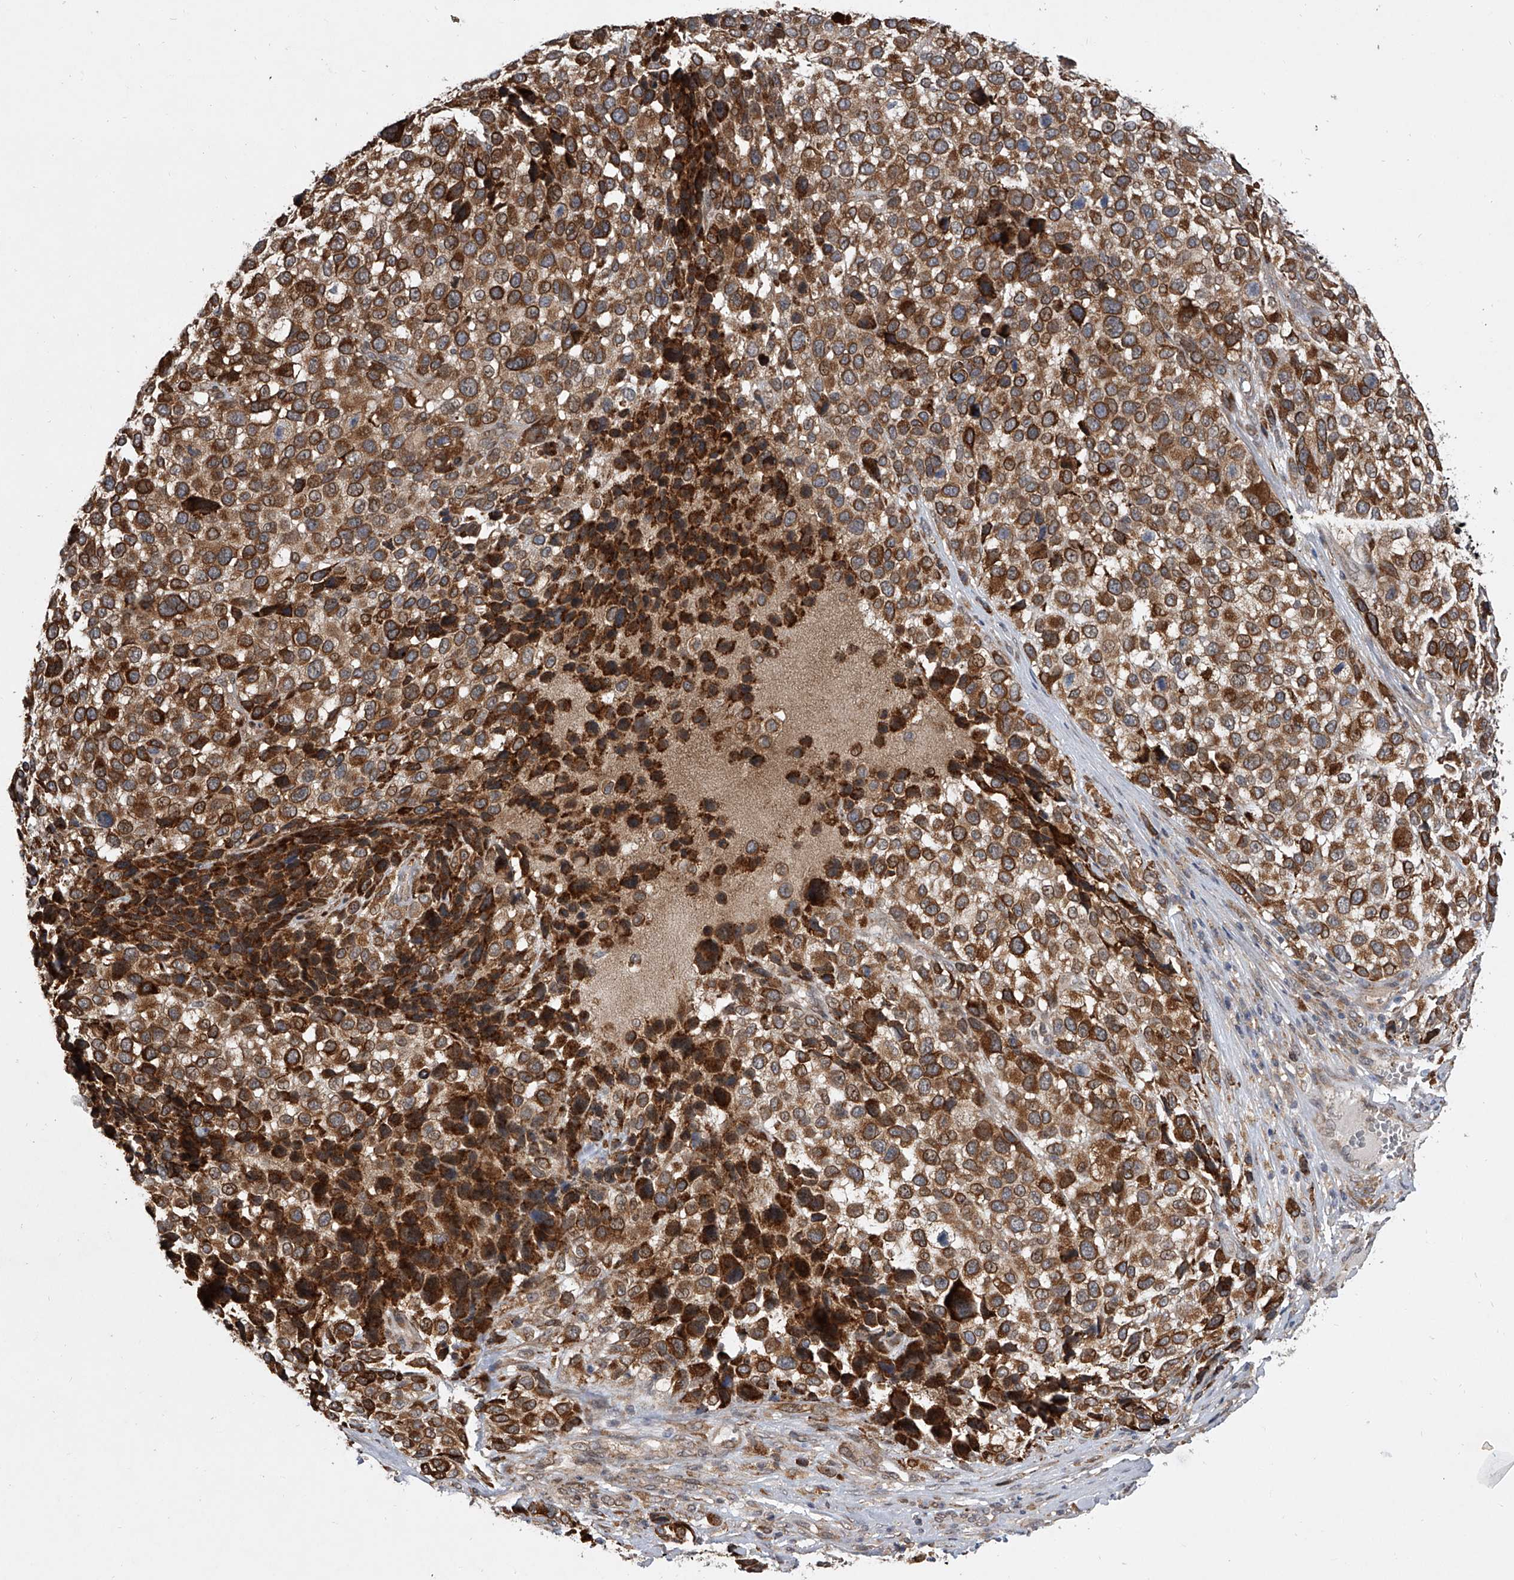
{"staining": {"intensity": "strong", "quantity": ">75%", "location": "cytoplasmic/membranous"}, "tissue": "melanoma", "cell_type": "Tumor cells", "image_type": "cancer", "snomed": [{"axis": "morphology", "description": "Malignant melanoma, NOS"}, {"axis": "topography", "description": "Skin of trunk"}], "caption": "A micrograph of human melanoma stained for a protein shows strong cytoplasmic/membranous brown staining in tumor cells.", "gene": "GEMIN8", "patient": {"sex": "male", "age": 71}}